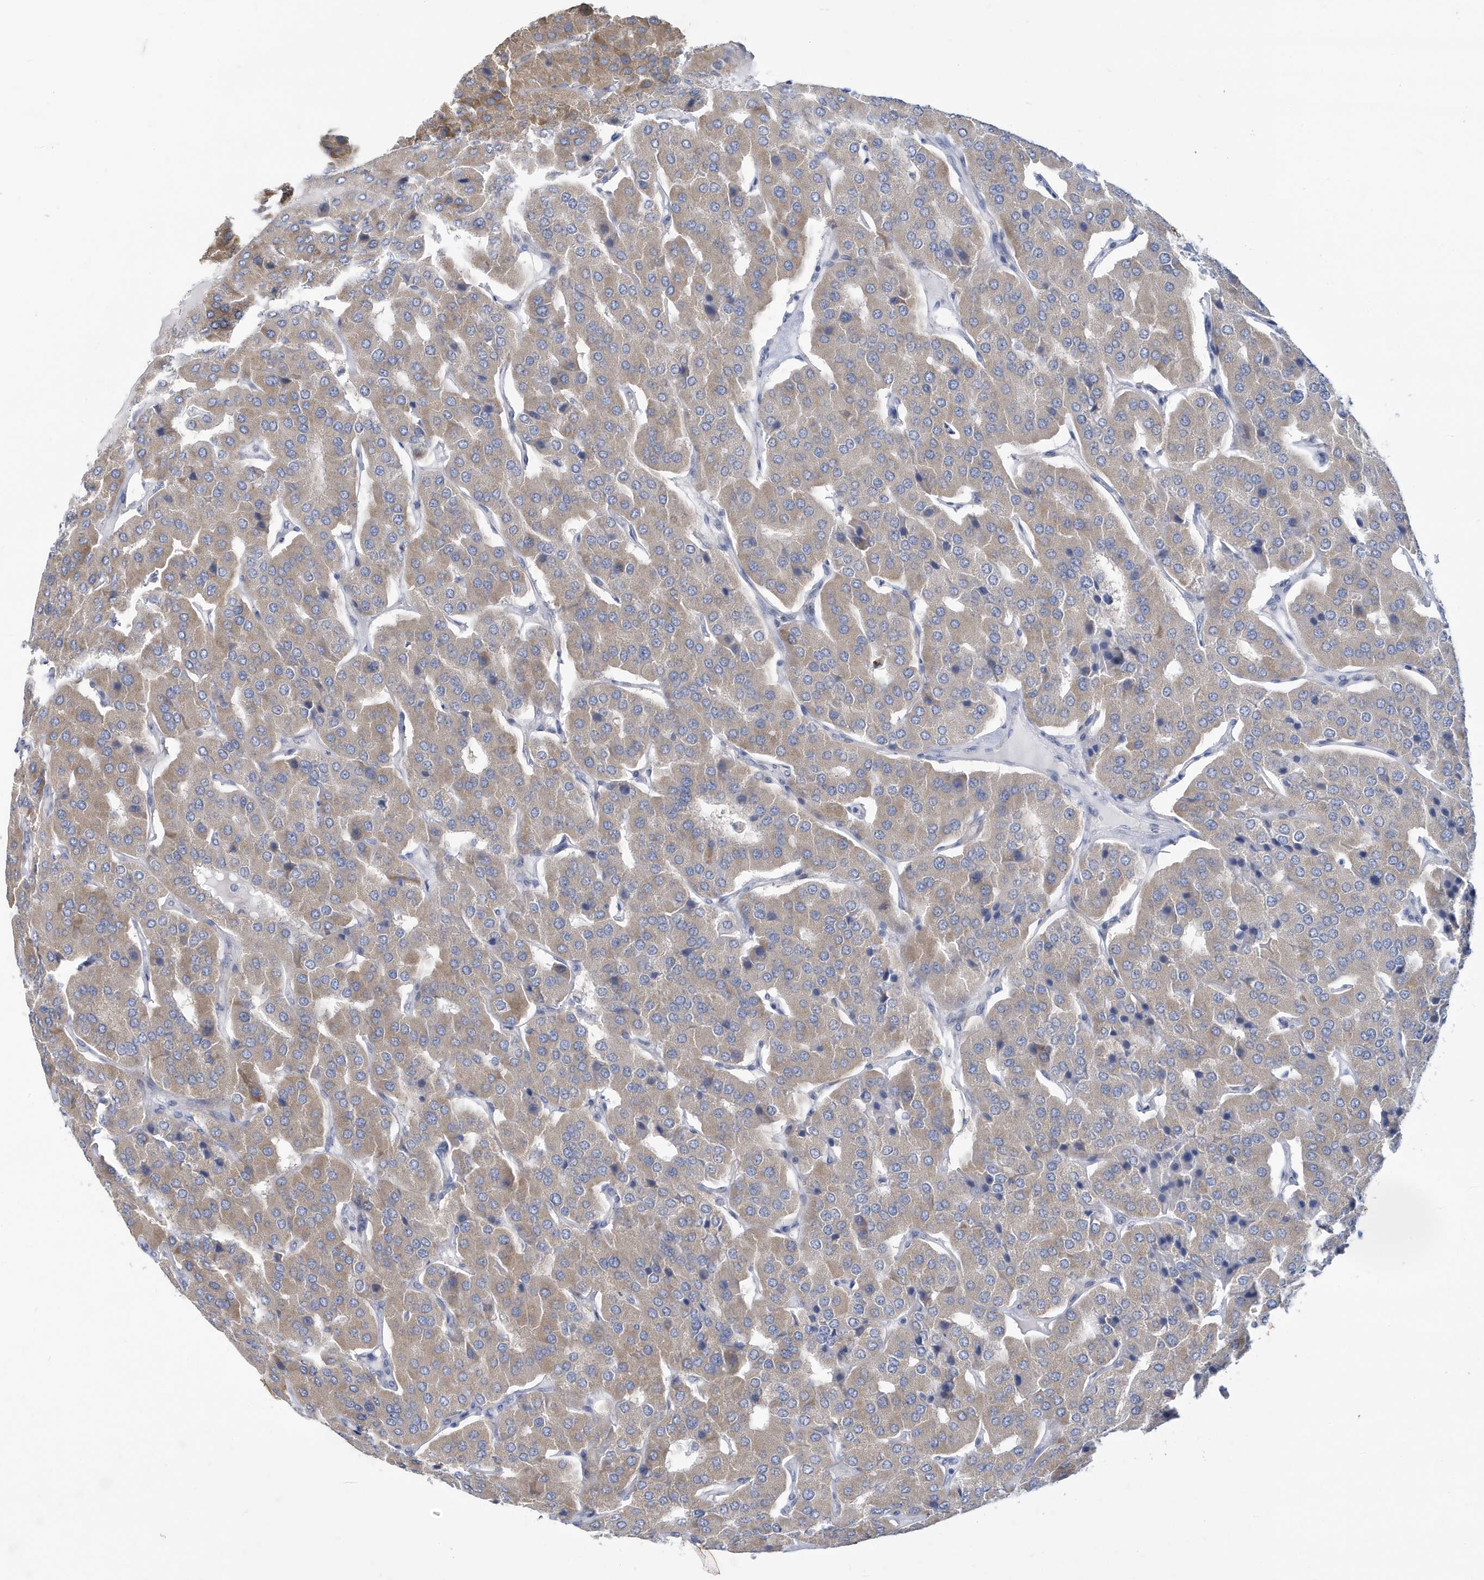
{"staining": {"intensity": "weak", "quantity": "25%-75%", "location": "cytoplasmic/membranous"}, "tissue": "parathyroid gland", "cell_type": "Glandular cells", "image_type": "normal", "snomed": [{"axis": "morphology", "description": "Normal tissue, NOS"}, {"axis": "morphology", "description": "Adenoma, NOS"}, {"axis": "topography", "description": "Parathyroid gland"}], "caption": "Glandular cells show weak cytoplasmic/membranous expression in approximately 25%-75% of cells in normal parathyroid gland.", "gene": "ZNF654", "patient": {"sex": "female", "age": 86}}